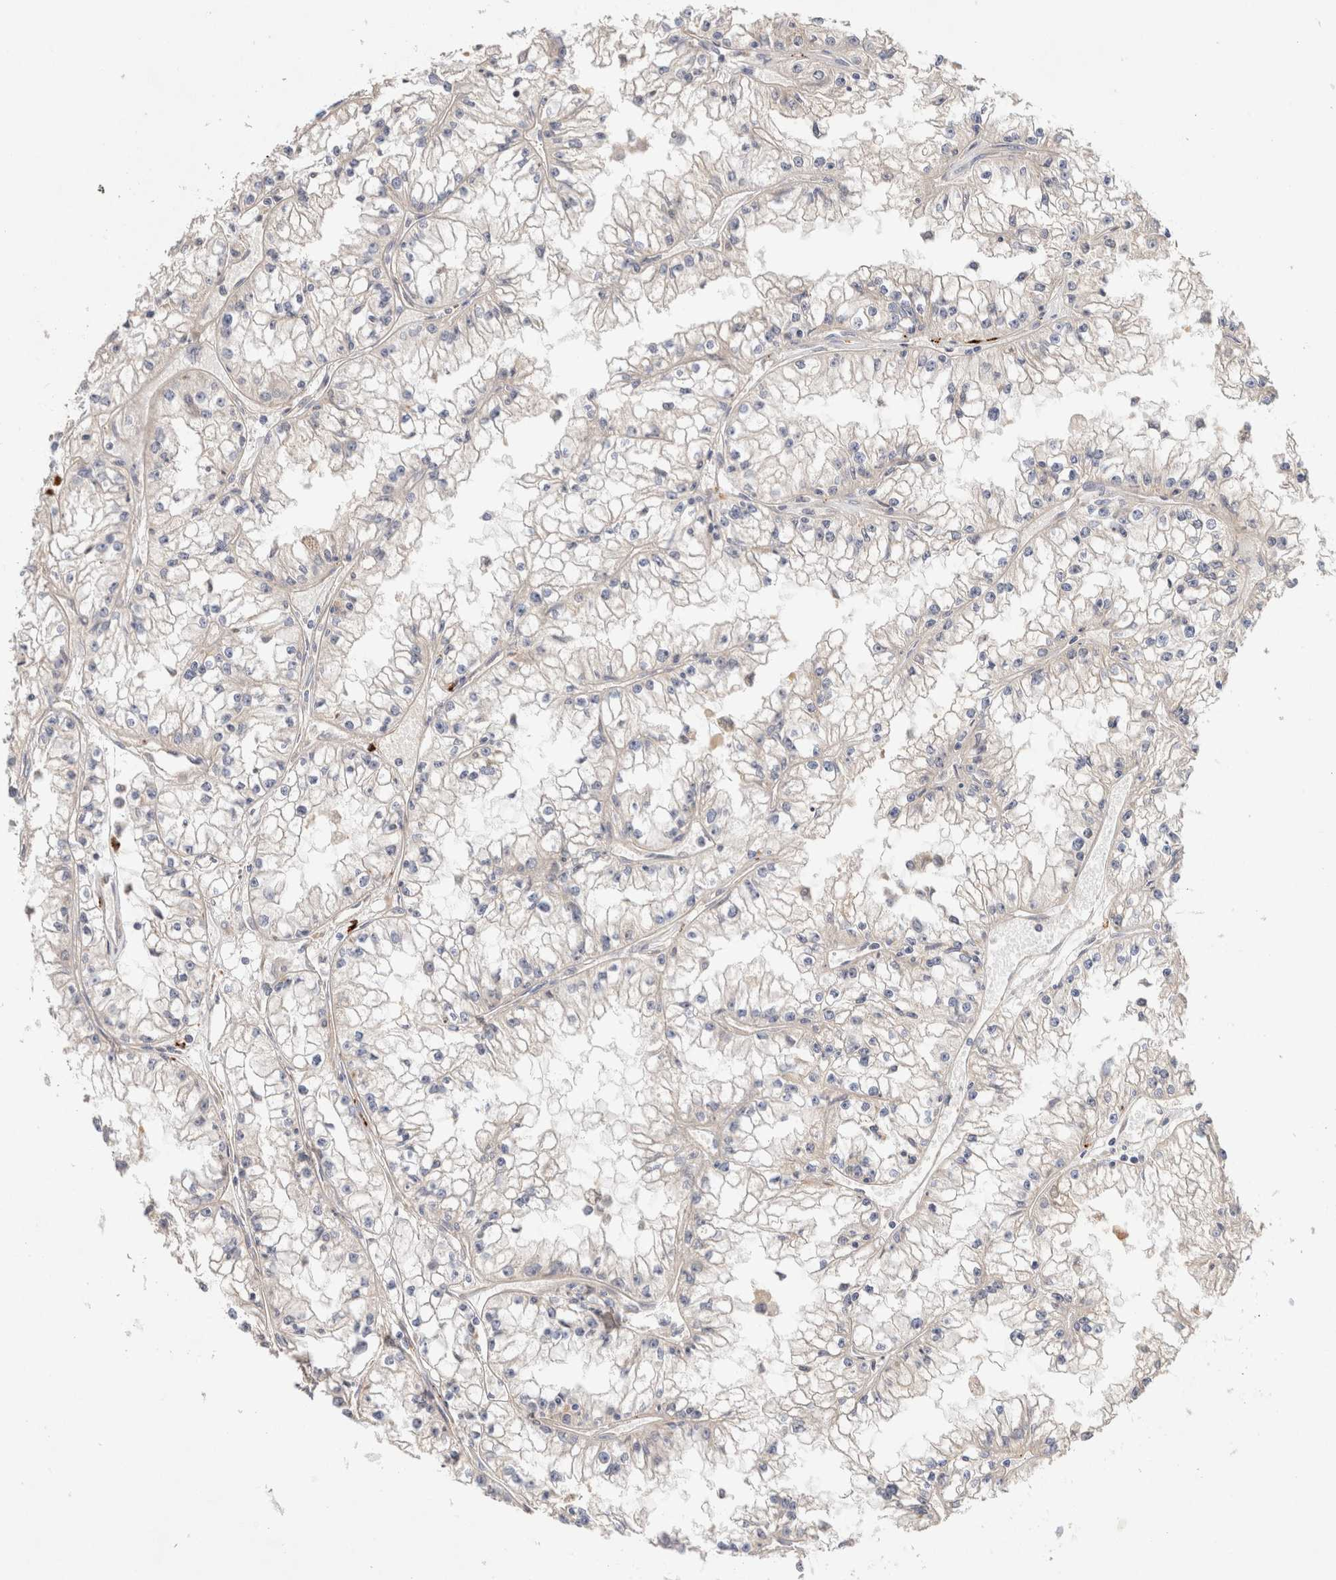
{"staining": {"intensity": "negative", "quantity": "none", "location": "none"}, "tissue": "renal cancer", "cell_type": "Tumor cells", "image_type": "cancer", "snomed": [{"axis": "morphology", "description": "Adenocarcinoma, NOS"}, {"axis": "topography", "description": "Kidney"}], "caption": "DAB immunohistochemical staining of renal adenocarcinoma exhibits no significant positivity in tumor cells.", "gene": "B3GNTL1", "patient": {"sex": "male", "age": 56}}